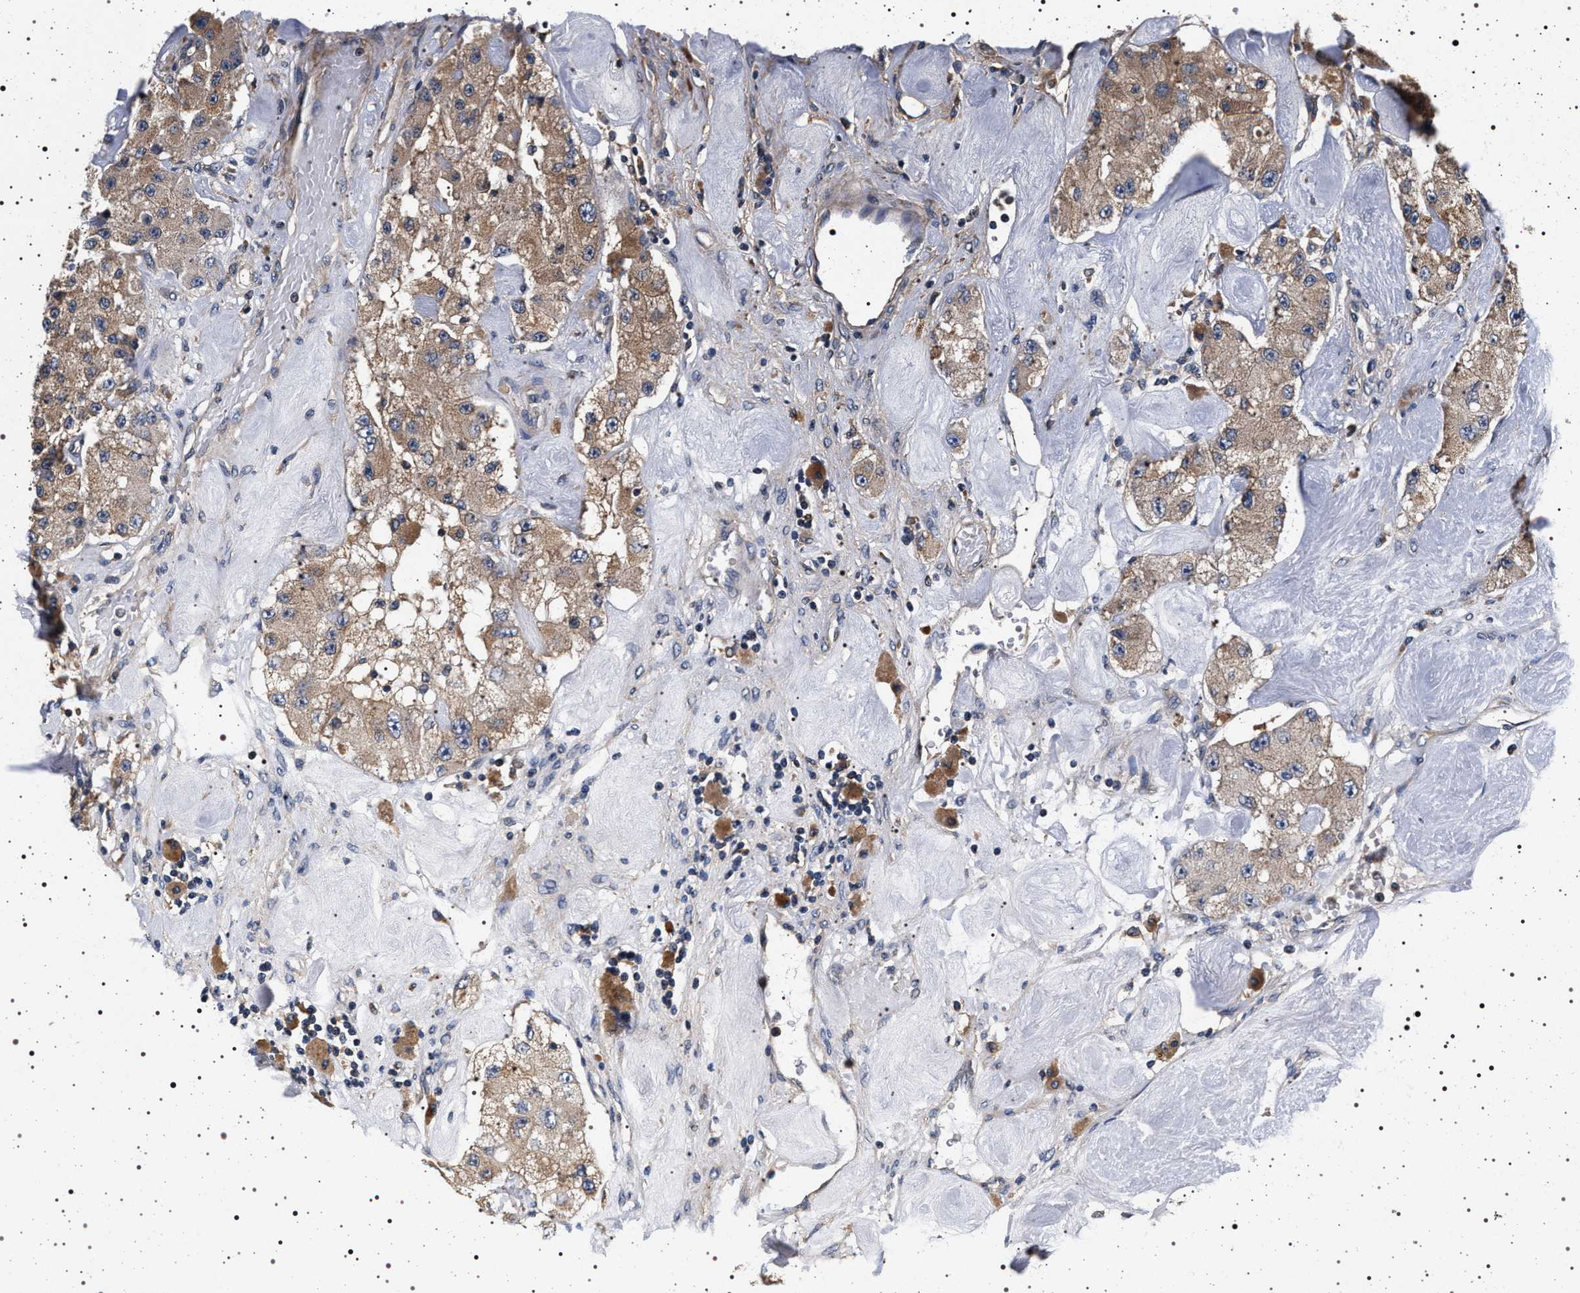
{"staining": {"intensity": "moderate", "quantity": ">75%", "location": "cytoplasmic/membranous"}, "tissue": "carcinoid", "cell_type": "Tumor cells", "image_type": "cancer", "snomed": [{"axis": "morphology", "description": "Carcinoid, malignant, NOS"}, {"axis": "topography", "description": "Pancreas"}], "caption": "Brown immunohistochemical staining in carcinoid exhibits moderate cytoplasmic/membranous positivity in about >75% of tumor cells.", "gene": "DCBLD2", "patient": {"sex": "male", "age": 41}}